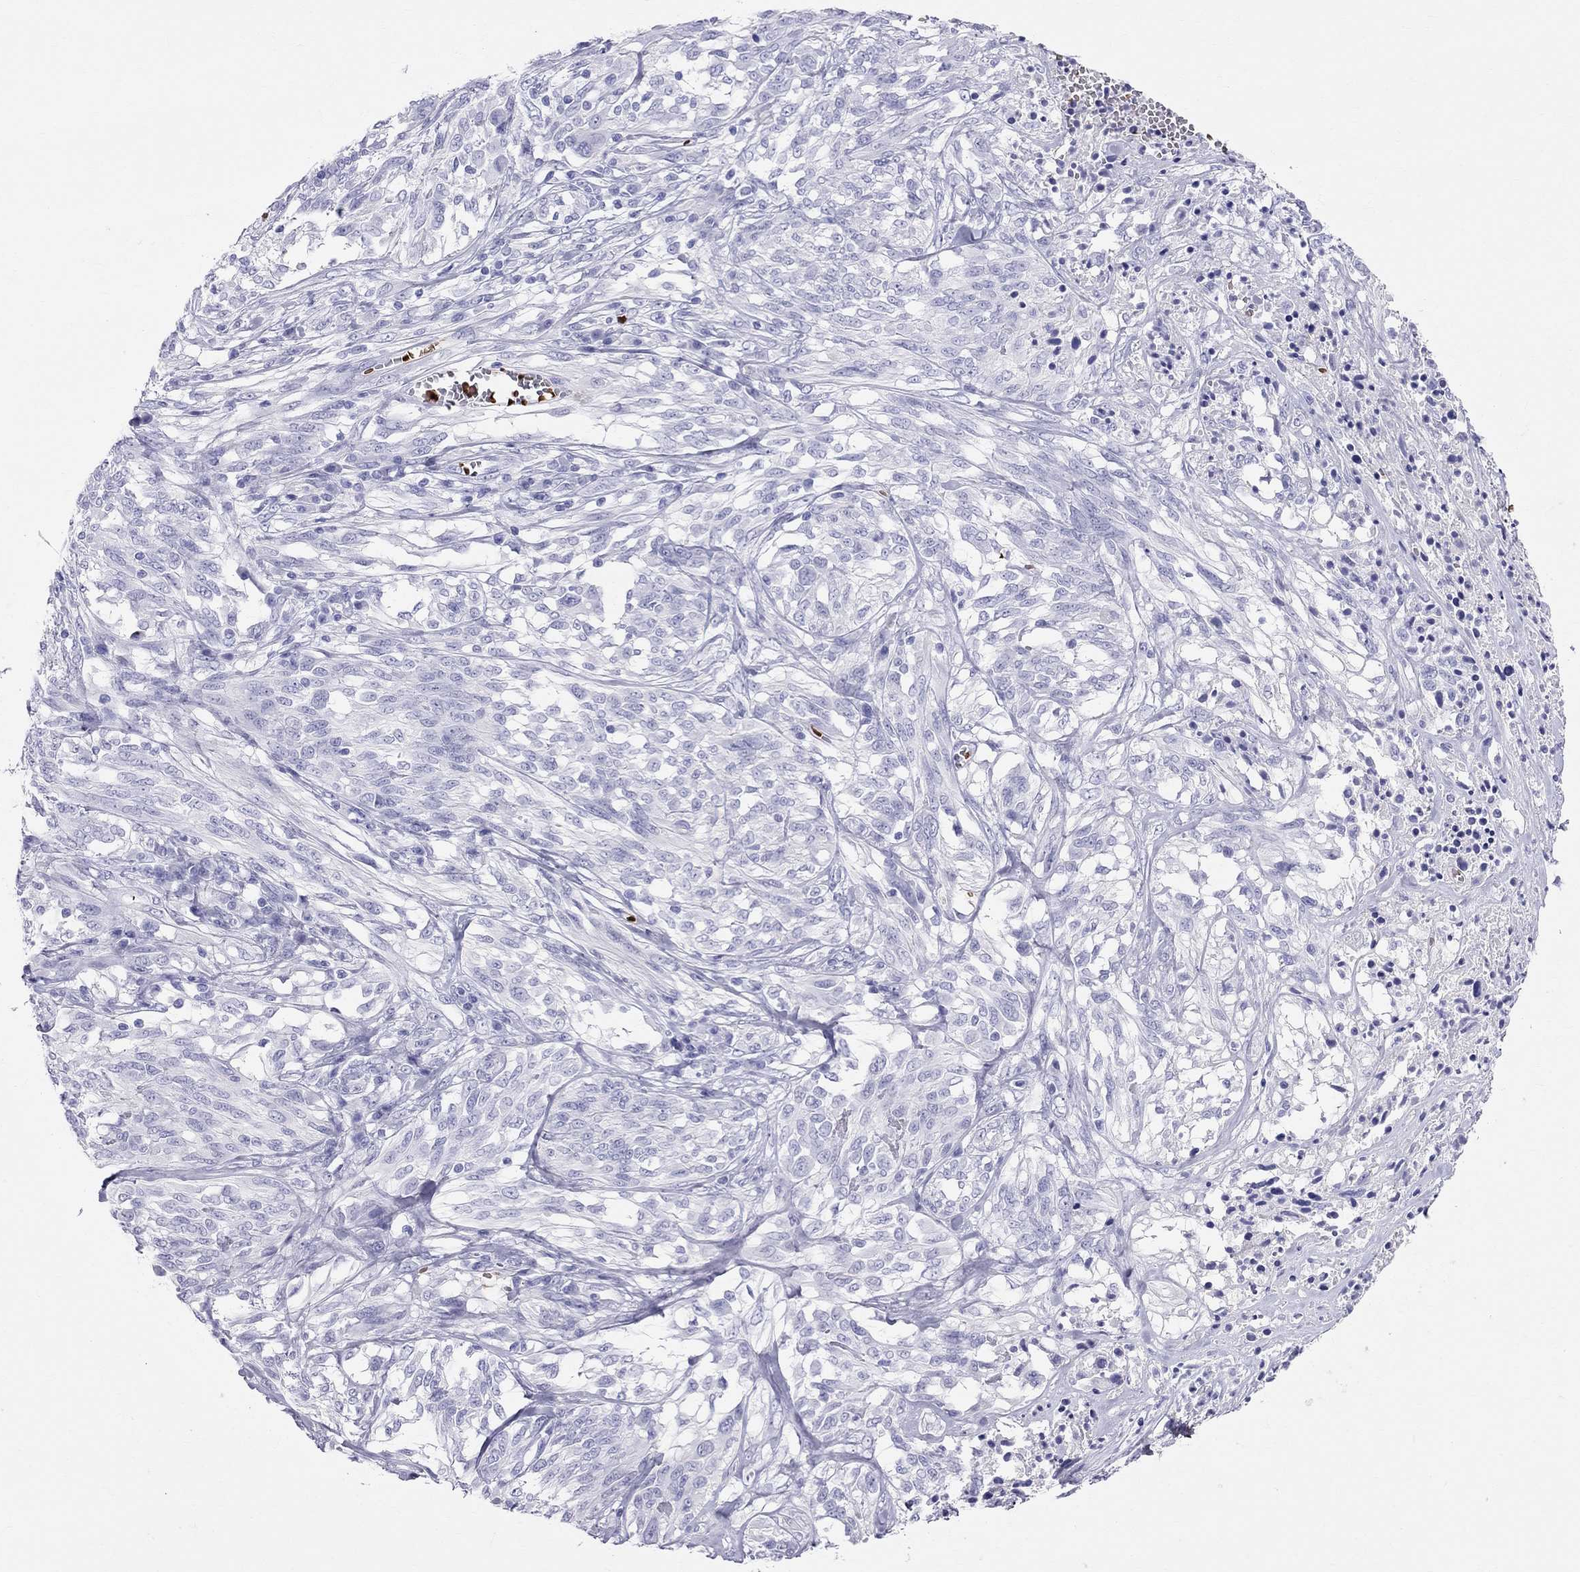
{"staining": {"intensity": "negative", "quantity": "none", "location": "none"}, "tissue": "melanoma", "cell_type": "Tumor cells", "image_type": "cancer", "snomed": [{"axis": "morphology", "description": "Malignant melanoma, NOS"}, {"axis": "topography", "description": "Skin"}], "caption": "DAB immunohistochemical staining of melanoma shows no significant staining in tumor cells. (Brightfield microscopy of DAB (3,3'-diaminobenzidine) immunohistochemistry at high magnification).", "gene": "DNAAF6", "patient": {"sex": "female", "age": 91}}